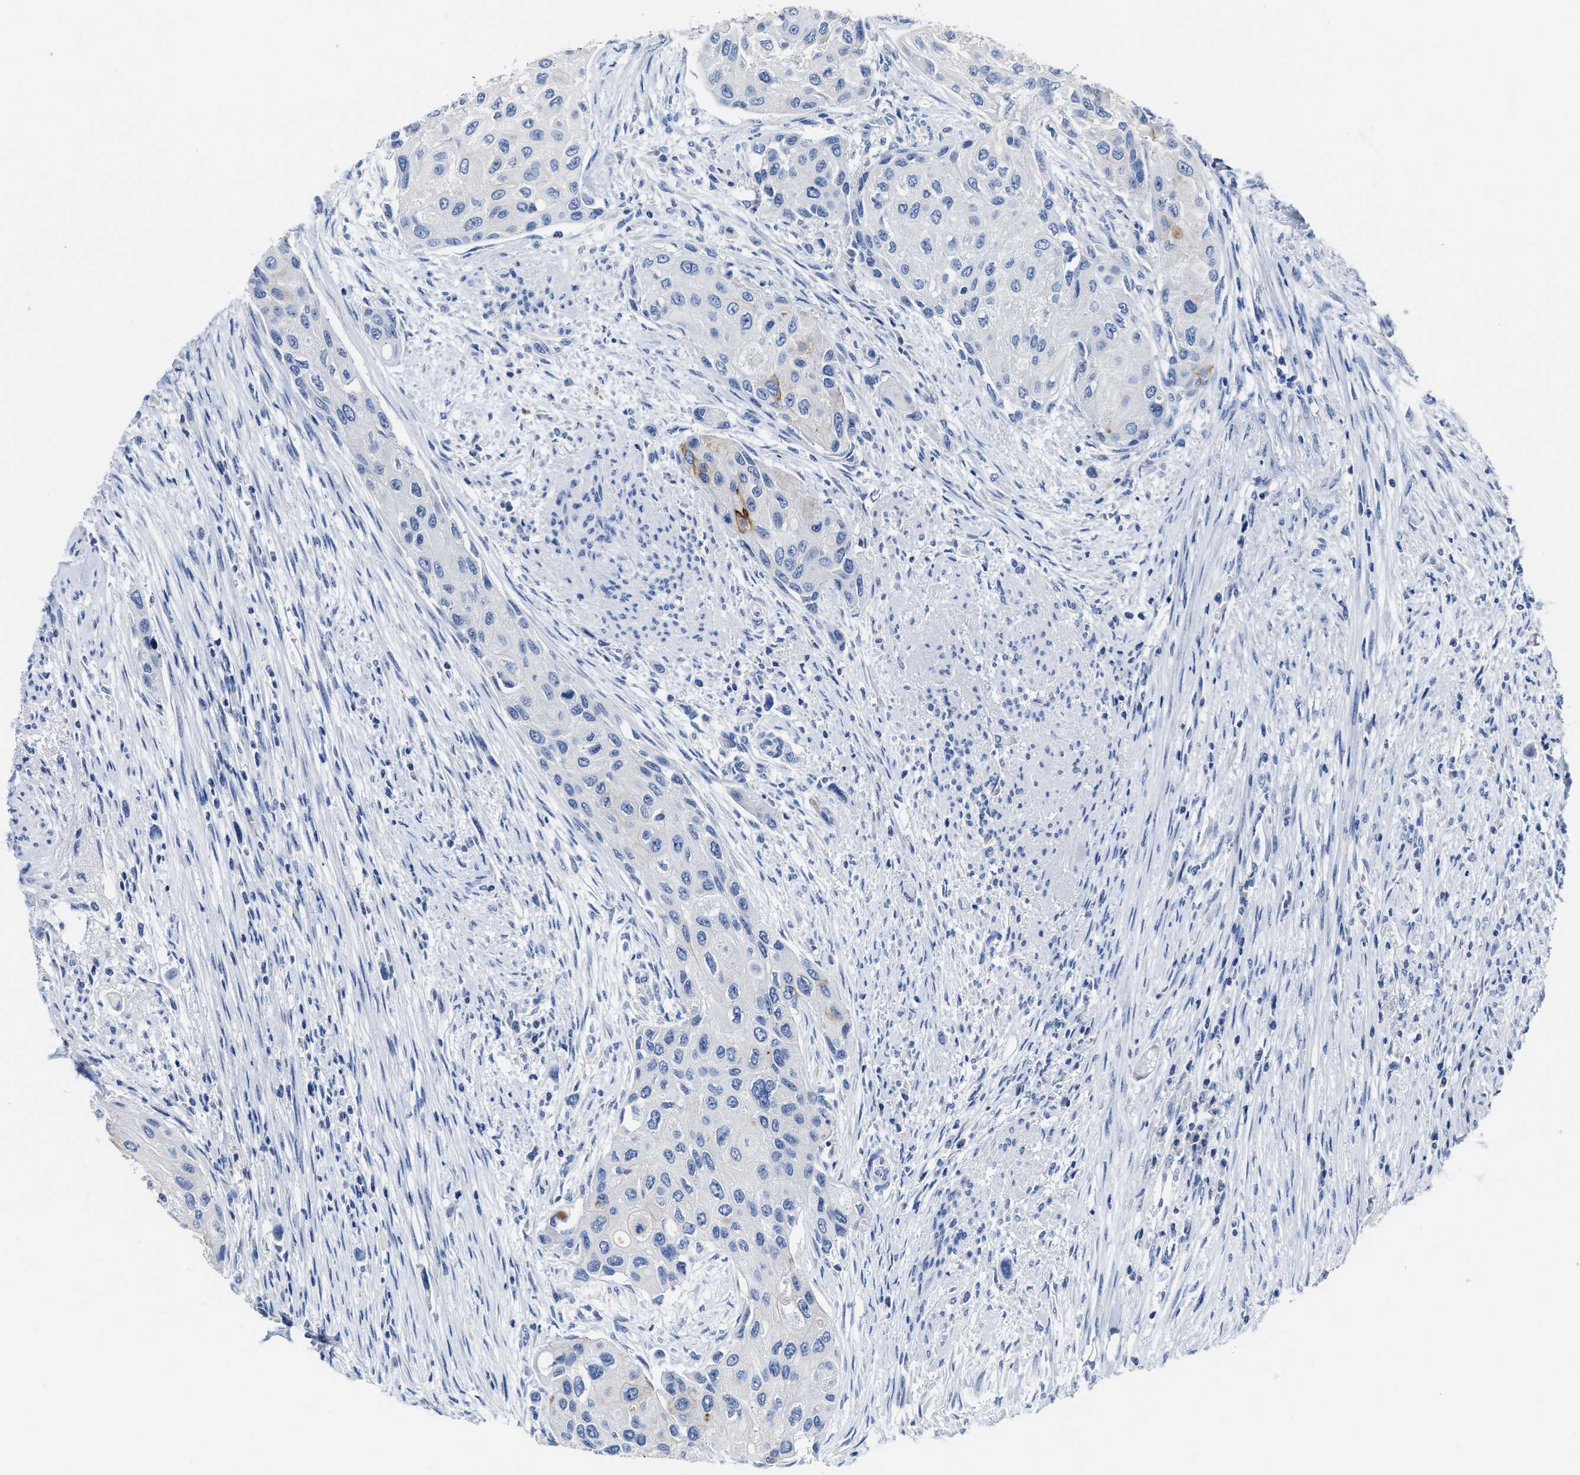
{"staining": {"intensity": "negative", "quantity": "none", "location": "none"}, "tissue": "urothelial cancer", "cell_type": "Tumor cells", "image_type": "cancer", "snomed": [{"axis": "morphology", "description": "Urothelial carcinoma, High grade"}, {"axis": "topography", "description": "Urinary bladder"}], "caption": "There is no significant positivity in tumor cells of urothelial cancer.", "gene": "CEACAM5", "patient": {"sex": "female", "age": 56}}